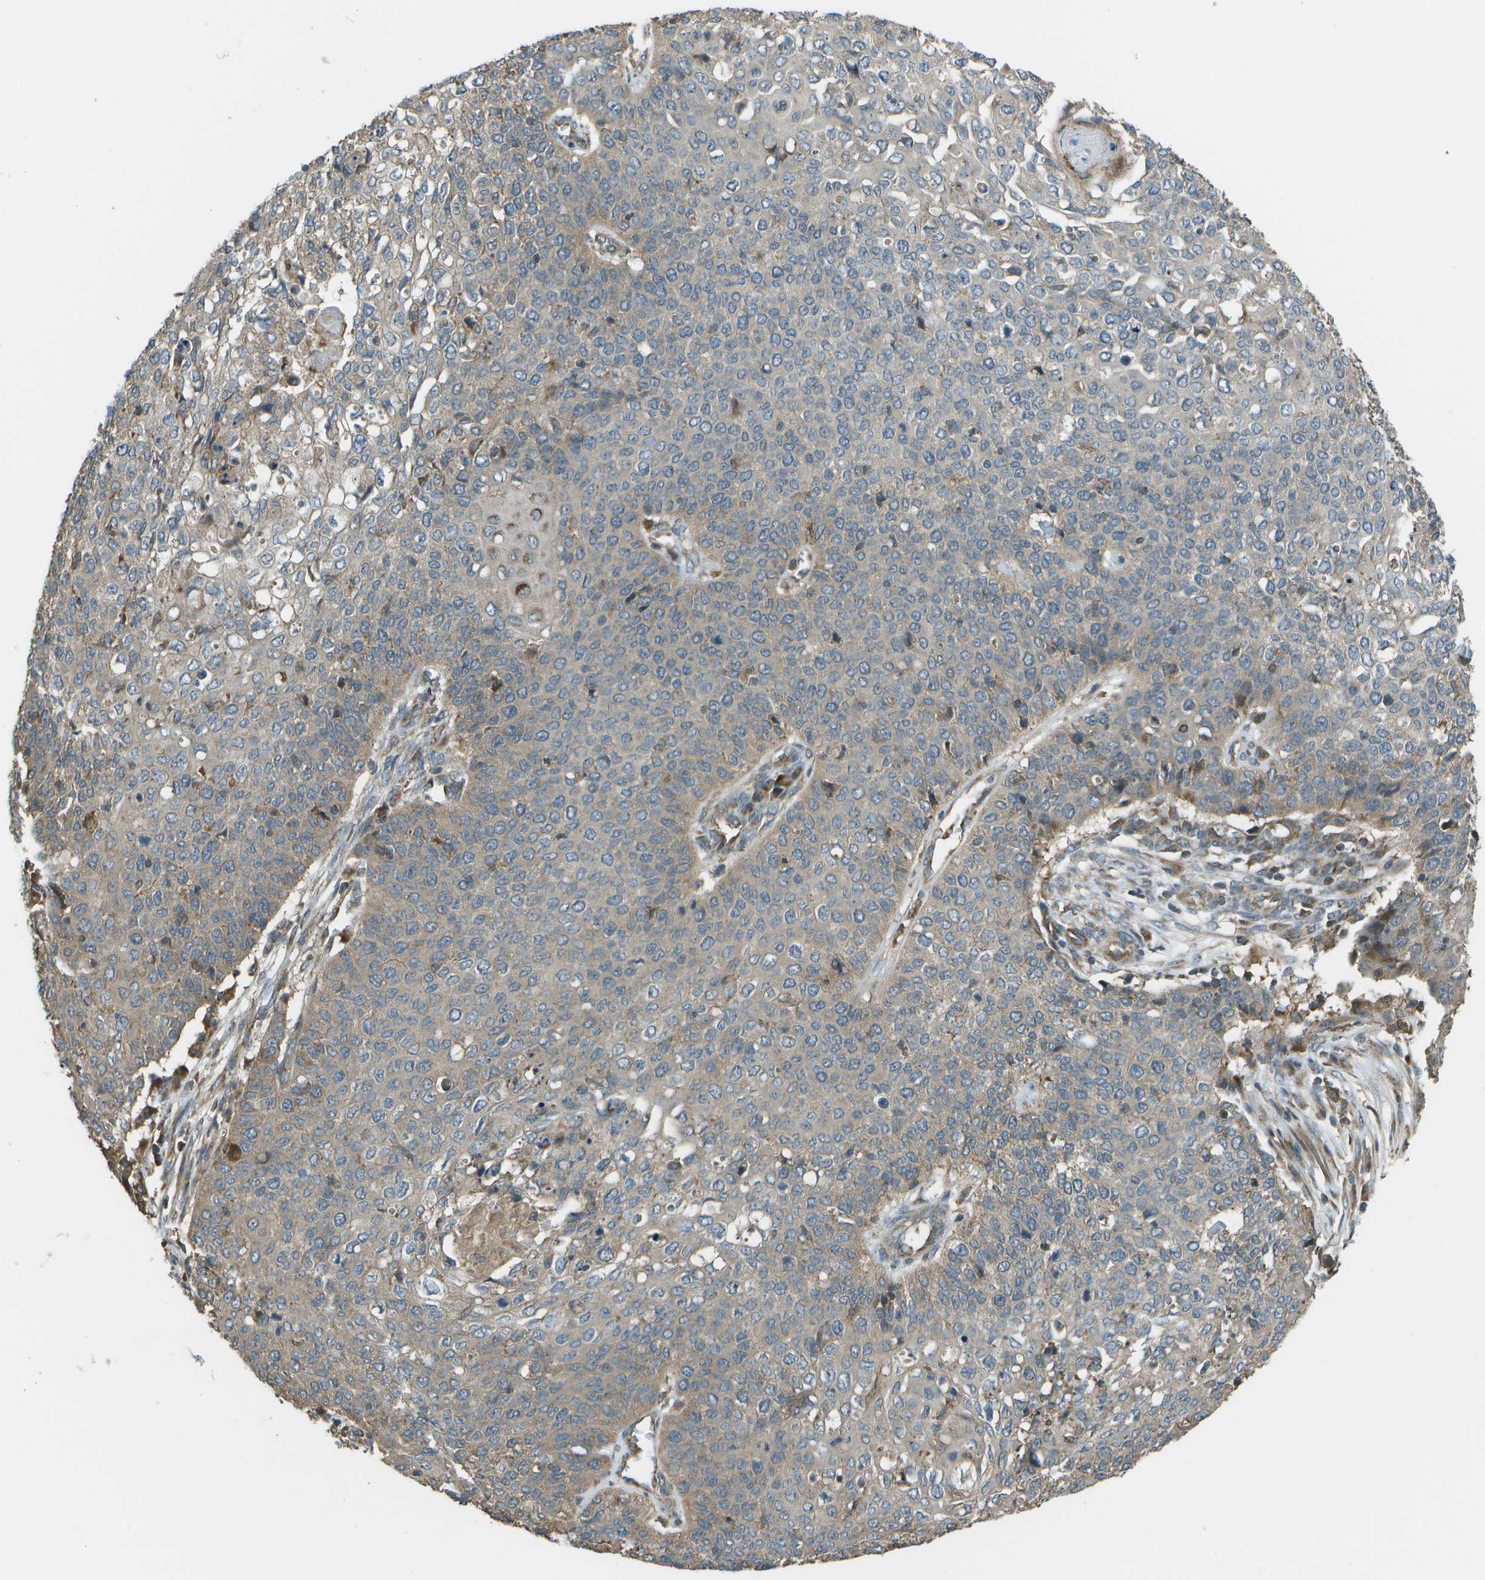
{"staining": {"intensity": "weak", "quantity": "25%-75%", "location": "cytoplasmic/membranous"}, "tissue": "cervical cancer", "cell_type": "Tumor cells", "image_type": "cancer", "snomed": [{"axis": "morphology", "description": "Squamous cell carcinoma, NOS"}, {"axis": "topography", "description": "Cervix"}], "caption": "Immunohistochemistry (IHC) staining of cervical cancer (squamous cell carcinoma), which displays low levels of weak cytoplasmic/membranous staining in about 25%-75% of tumor cells indicating weak cytoplasmic/membranous protein expression. The staining was performed using DAB (3,3'-diaminobenzidine) (brown) for protein detection and nuclei were counterstained in hematoxylin (blue).", "gene": "PLPBP", "patient": {"sex": "female", "age": 39}}